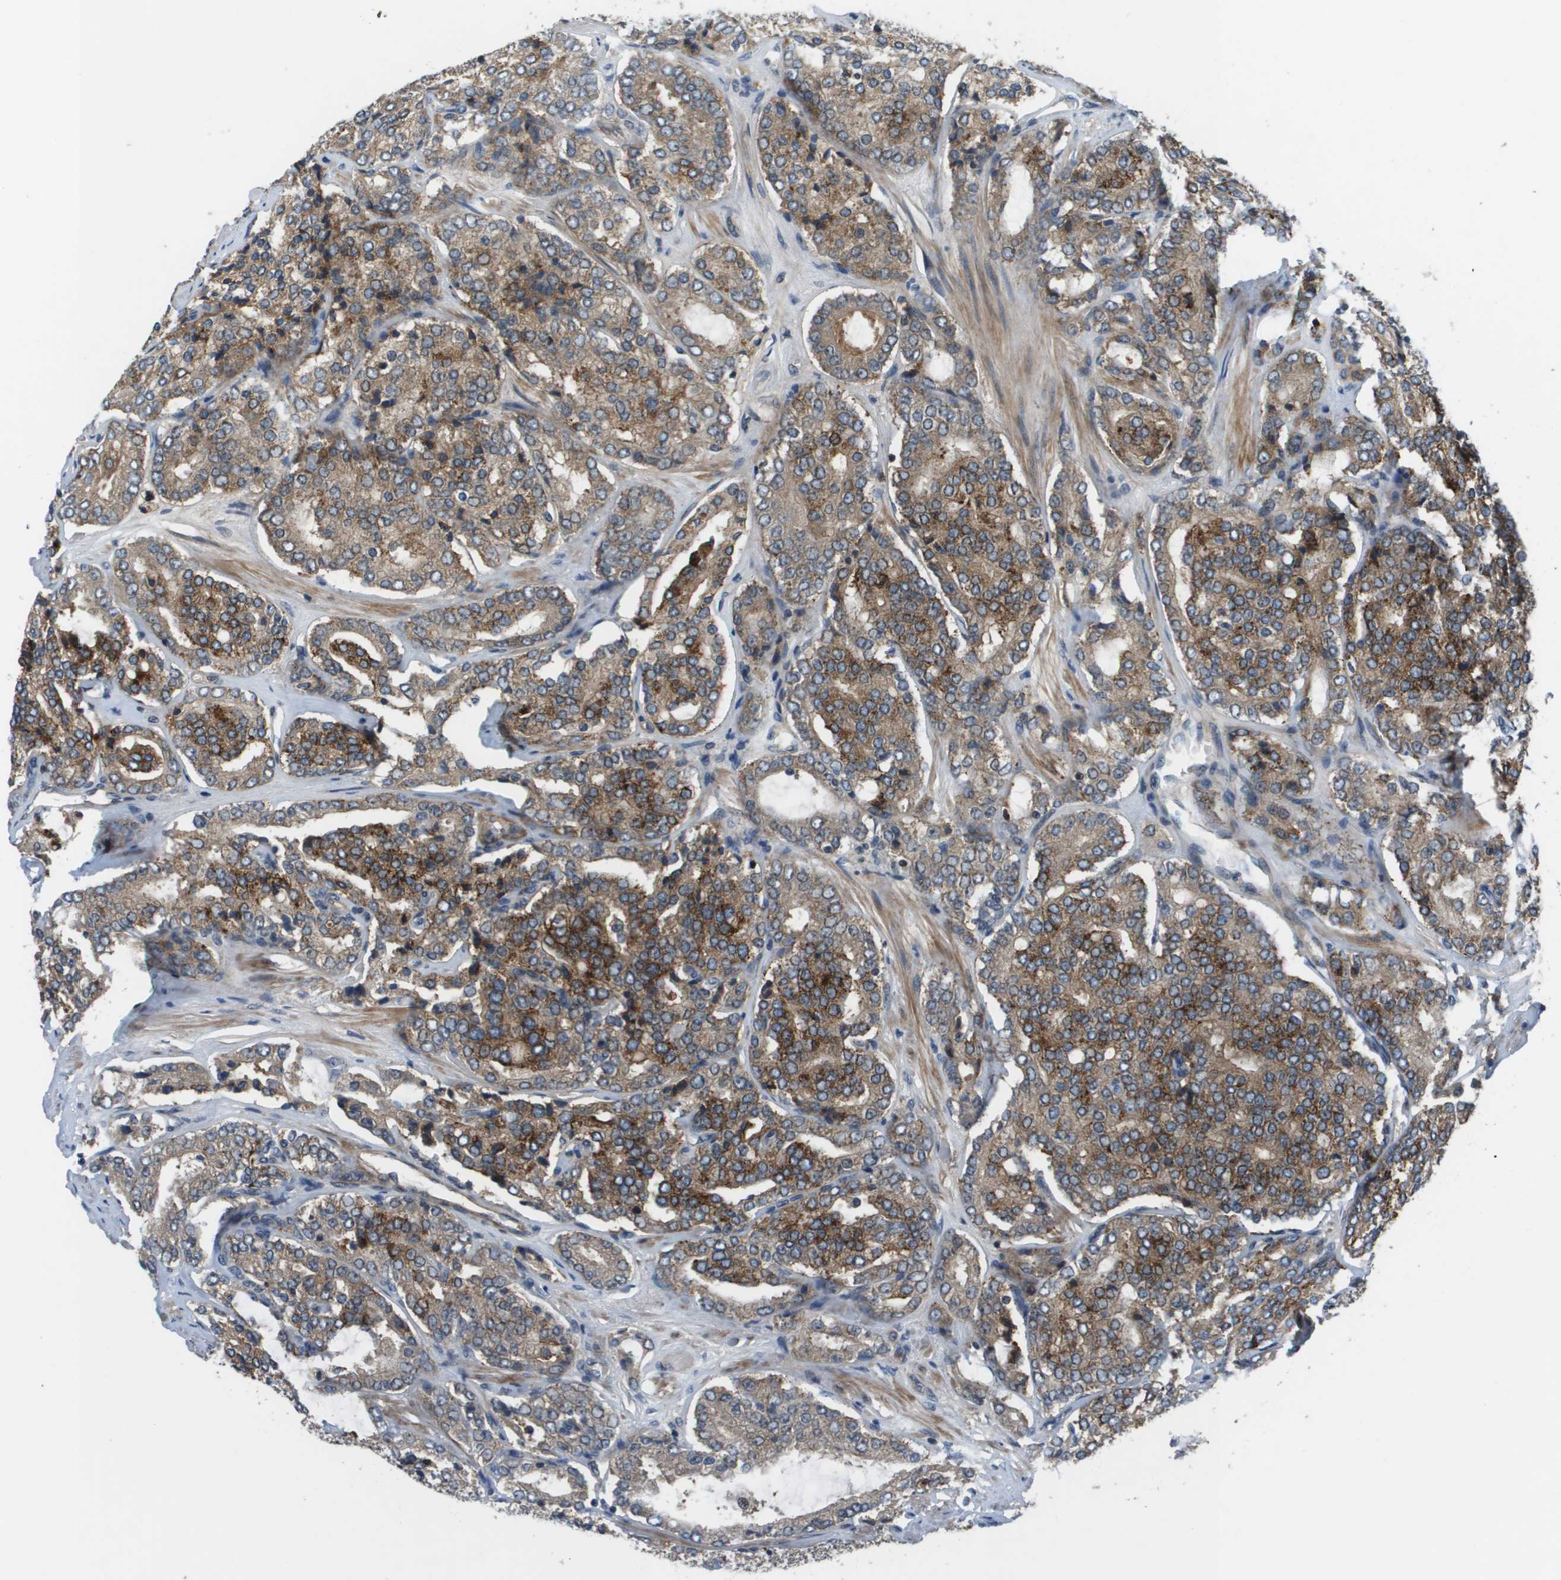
{"staining": {"intensity": "moderate", "quantity": ">75%", "location": "cytoplasmic/membranous"}, "tissue": "prostate cancer", "cell_type": "Tumor cells", "image_type": "cancer", "snomed": [{"axis": "morphology", "description": "Adenocarcinoma, High grade"}, {"axis": "topography", "description": "Prostate"}], "caption": "A medium amount of moderate cytoplasmic/membranous staining is seen in about >75% of tumor cells in prostate cancer (high-grade adenocarcinoma) tissue.", "gene": "ENPP5", "patient": {"sex": "male", "age": 65}}